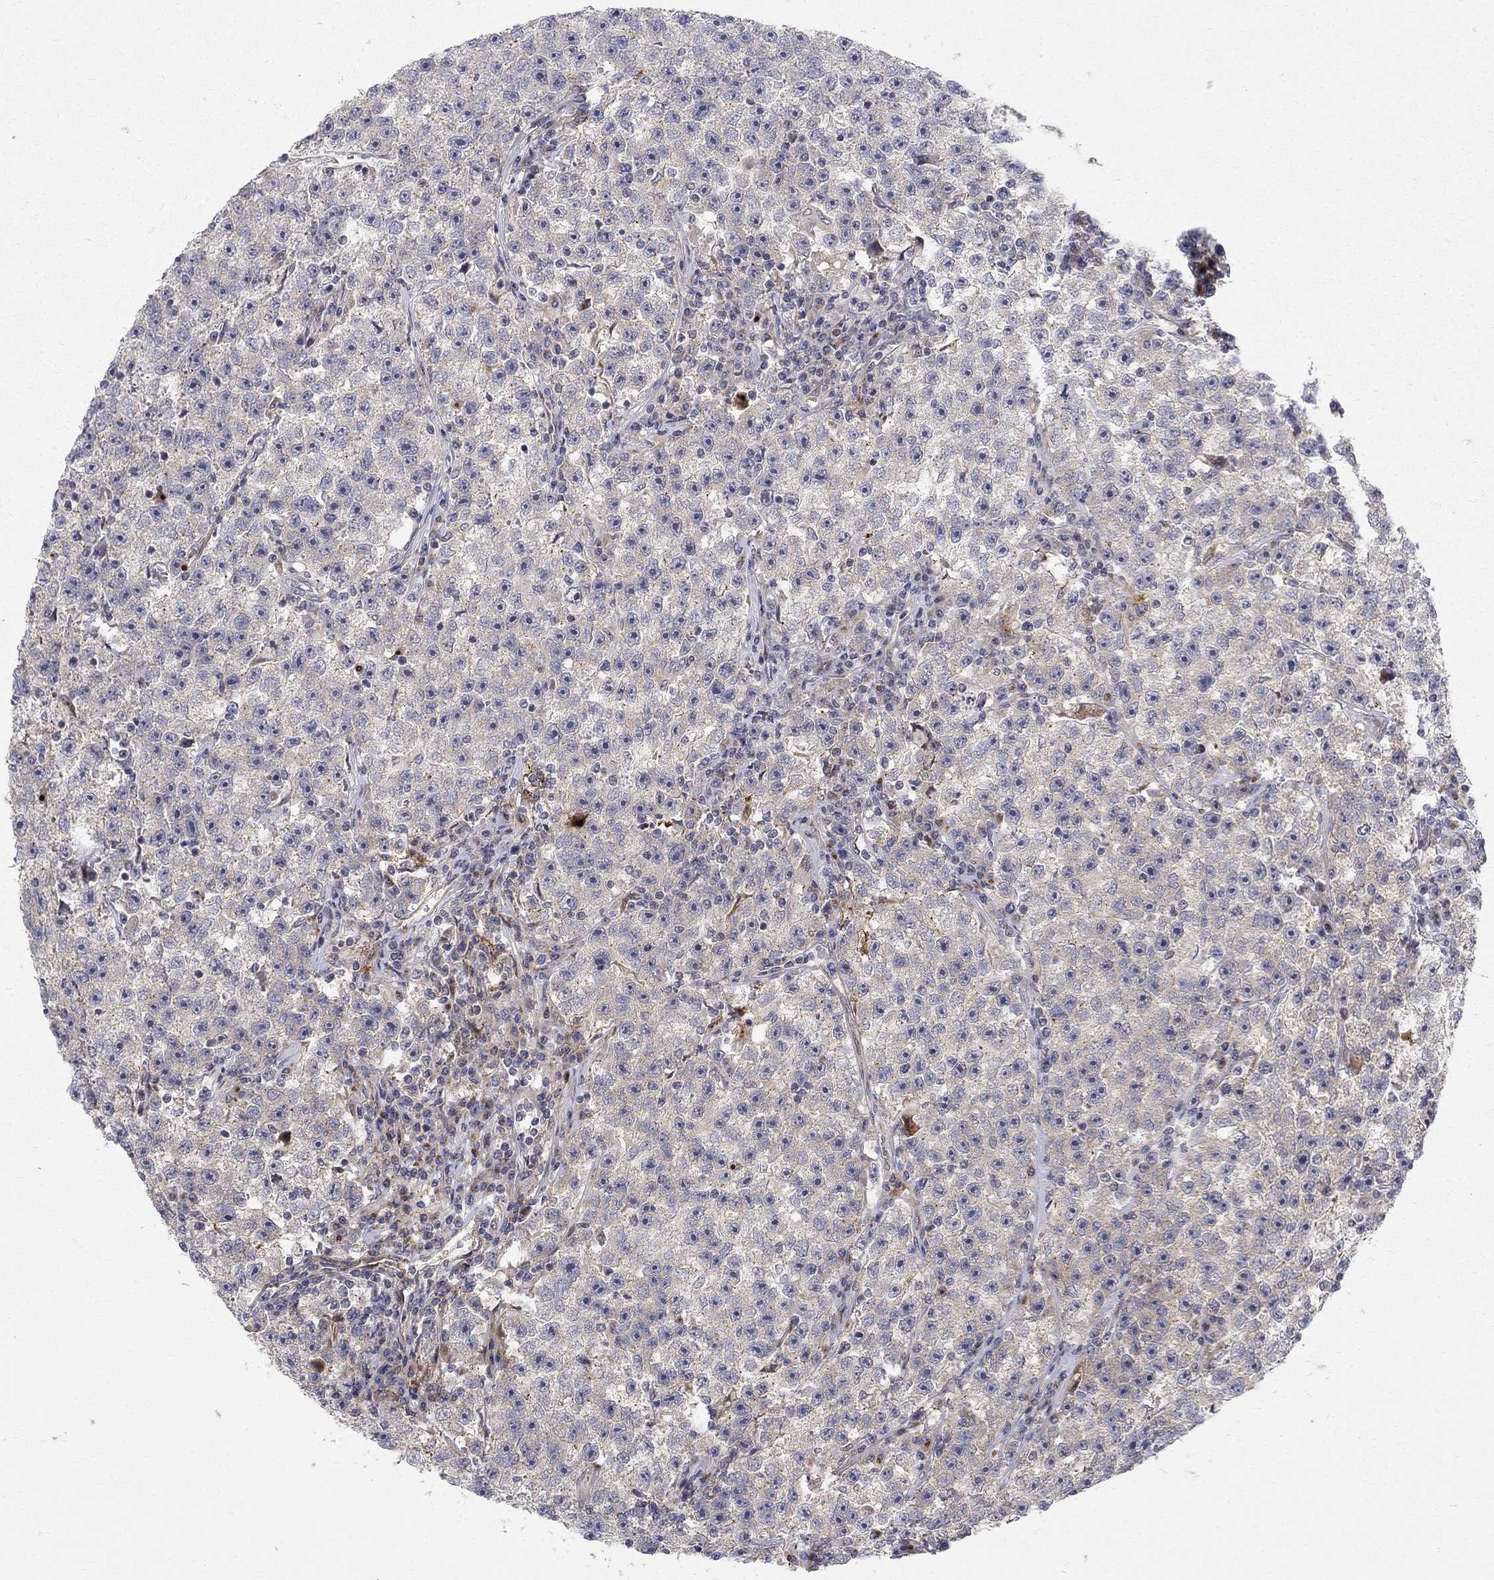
{"staining": {"intensity": "weak", "quantity": "<25%", "location": "cytoplasmic/membranous"}, "tissue": "testis cancer", "cell_type": "Tumor cells", "image_type": "cancer", "snomed": [{"axis": "morphology", "description": "Seminoma, NOS"}, {"axis": "topography", "description": "Testis"}], "caption": "Testis cancer (seminoma) was stained to show a protein in brown. There is no significant positivity in tumor cells.", "gene": "WDR19", "patient": {"sex": "male", "age": 22}}